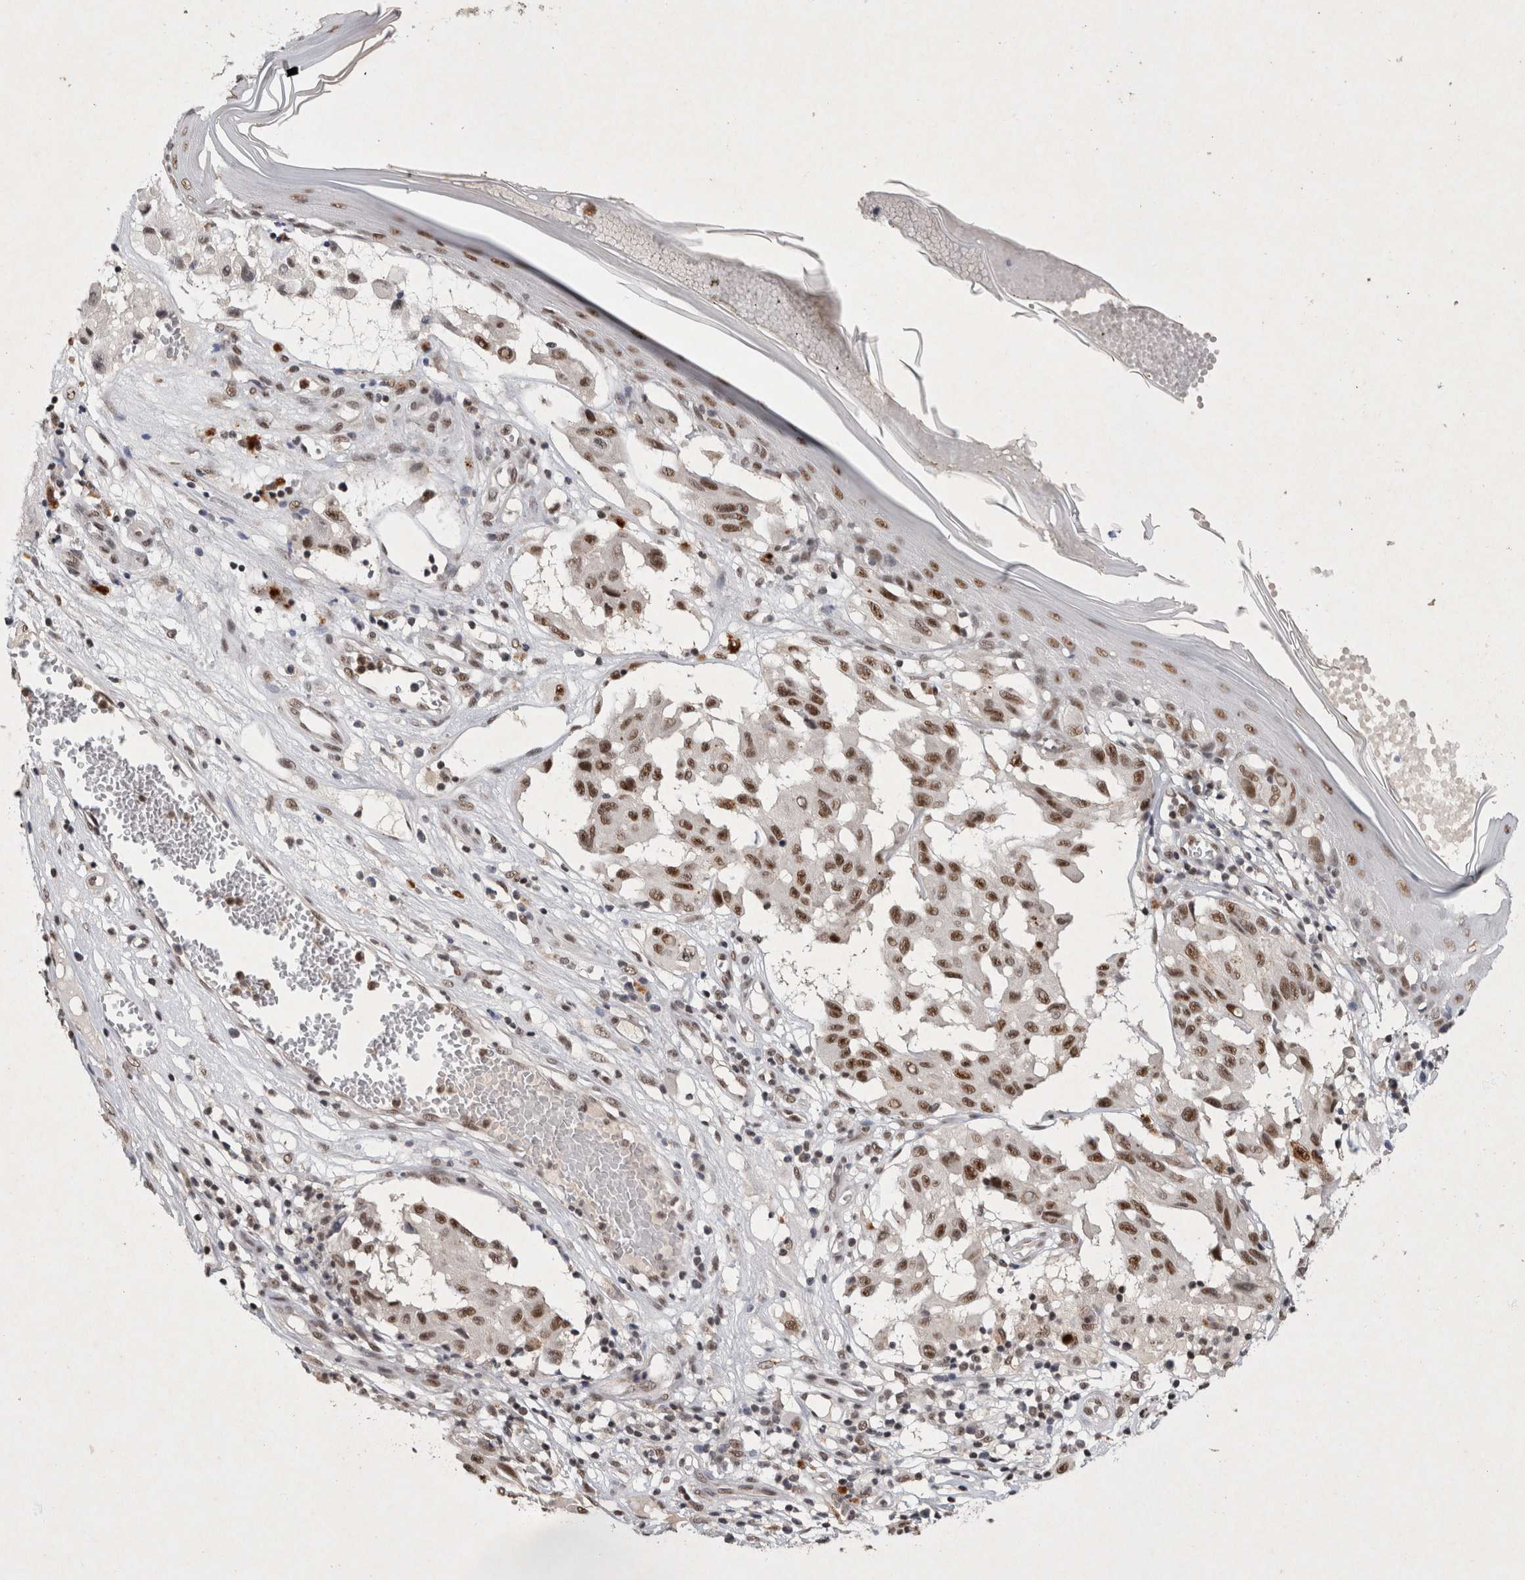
{"staining": {"intensity": "strong", "quantity": ">75%", "location": "nuclear"}, "tissue": "melanoma", "cell_type": "Tumor cells", "image_type": "cancer", "snomed": [{"axis": "morphology", "description": "Malignant melanoma, NOS"}, {"axis": "topography", "description": "Skin"}], "caption": "Immunohistochemistry (IHC) of malignant melanoma displays high levels of strong nuclear staining in approximately >75% of tumor cells.", "gene": "XRCC5", "patient": {"sex": "male", "age": 30}}